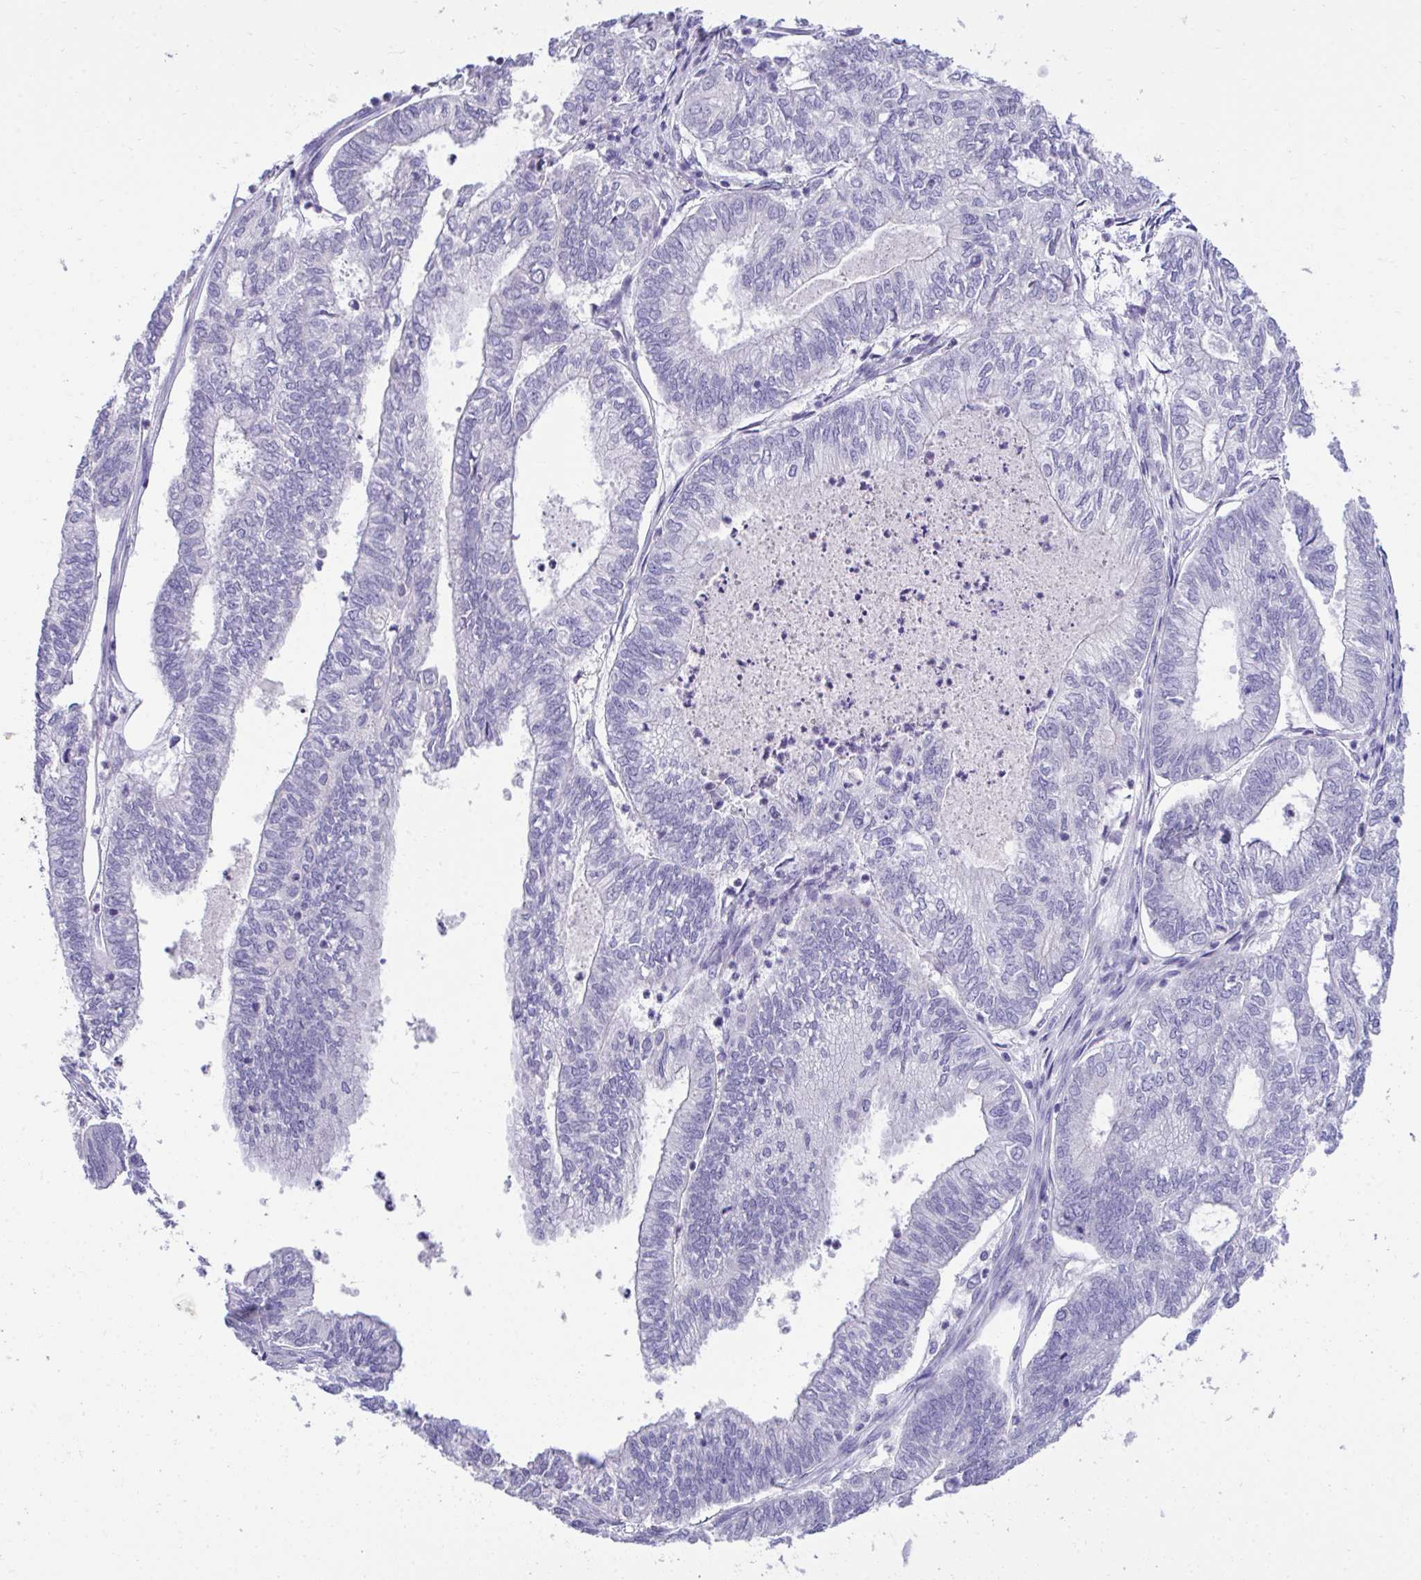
{"staining": {"intensity": "negative", "quantity": "none", "location": "none"}, "tissue": "ovarian cancer", "cell_type": "Tumor cells", "image_type": "cancer", "snomed": [{"axis": "morphology", "description": "Carcinoma, endometroid"}, {"axis": "topography", "description": "Ovary"}], "caption": "High magnification brightfield microscopy of endometroid carcinoma (ovarian) stained with DAB (brown) and counterstained with hematoxylin (blue): tumor cells show no significant expression. (Immunohistochemistry, brightfield microscopy, high magnification).", "gene": "TMCO5A", "patient": {"sex": "female", "age": 64}}